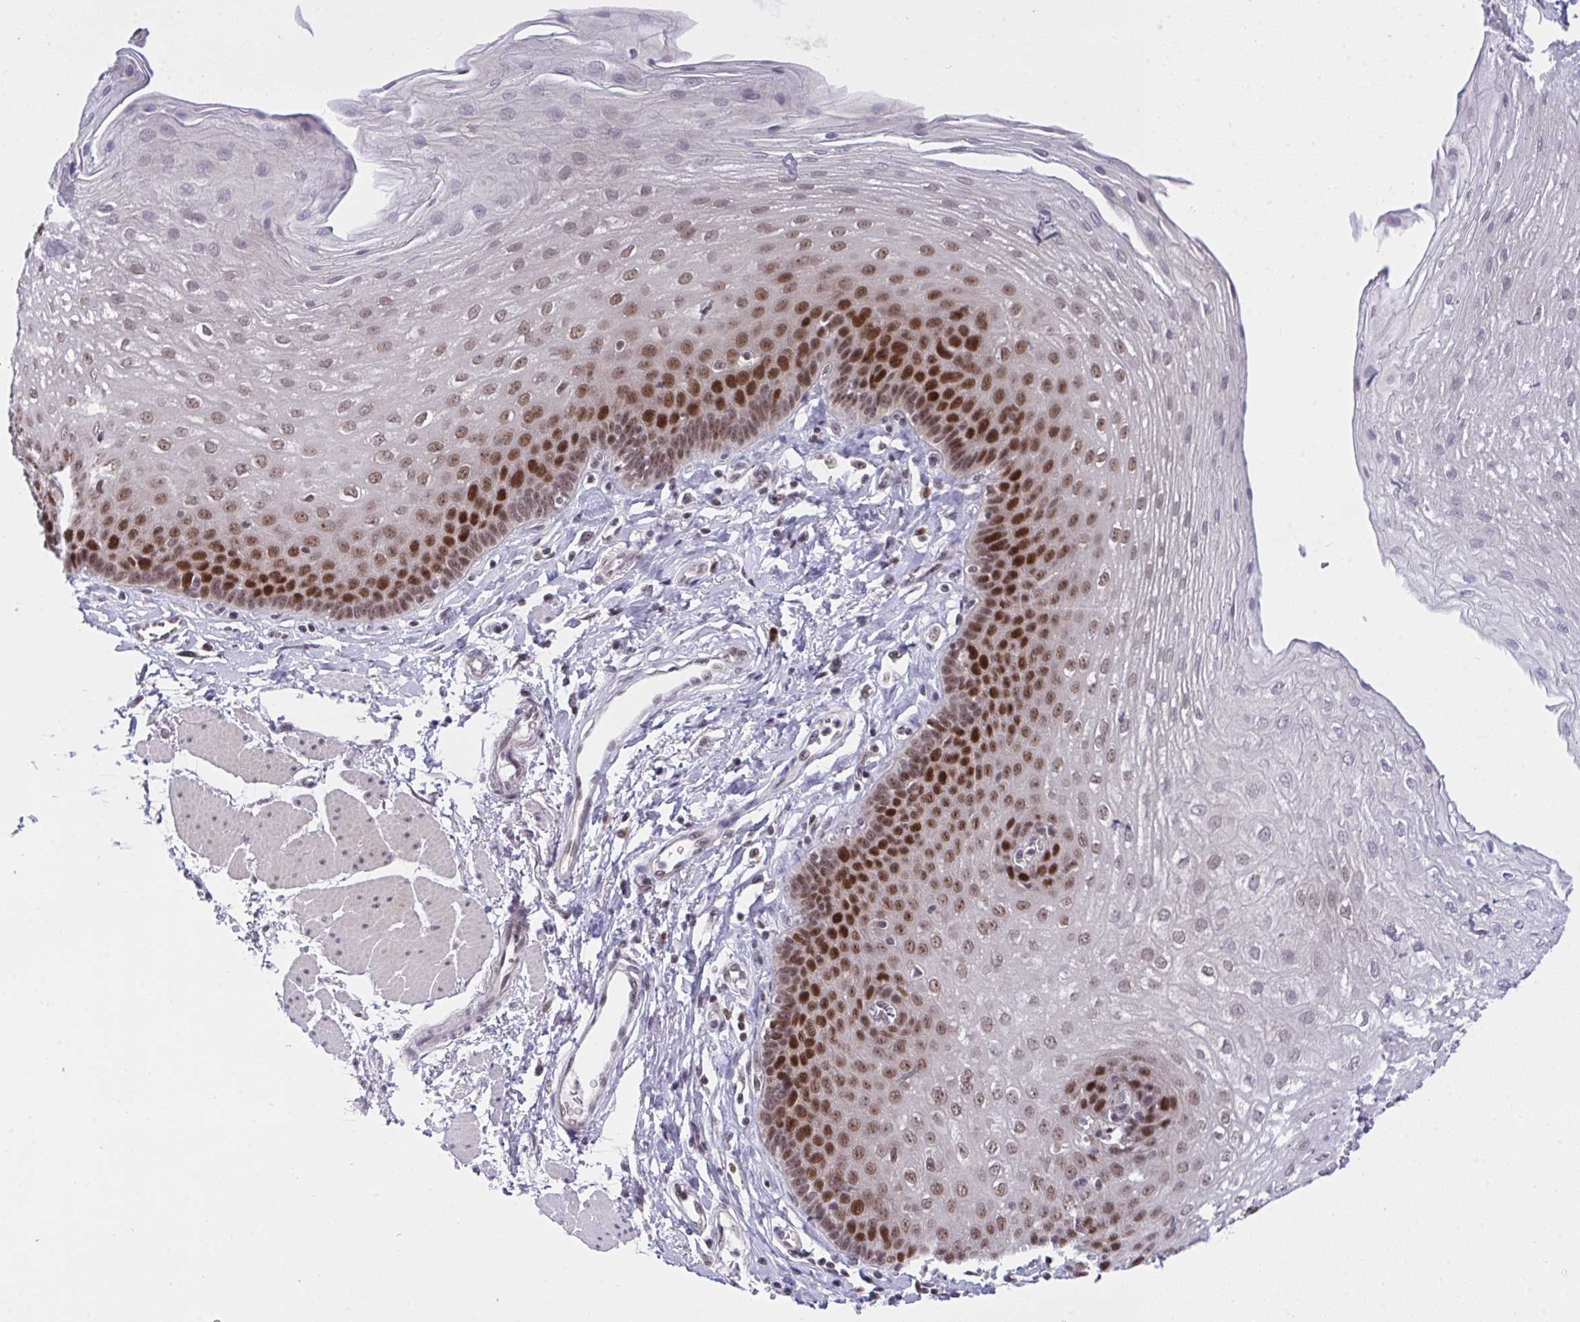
{"staining": {"intensity": "strong", "quantity": "25%-75%", "location": "nuclear"}, "tissue": "esophagus", "cell_type": "Squamous epithelial cells", "image_type": "normal", "snomed": [{"axis": "morphology", "description": "Normal tissue, NOS"}, {"axis": "topography", "description": "Esophagus"}], "caption": "Brown immunohistochemical staining in unremarkable human esophagus exhibits strong nuclear staining in about 25%-75% of squamous epithelial cells.", "gene": "RFC4", "patient": {"sex": "female", "age": 81}}